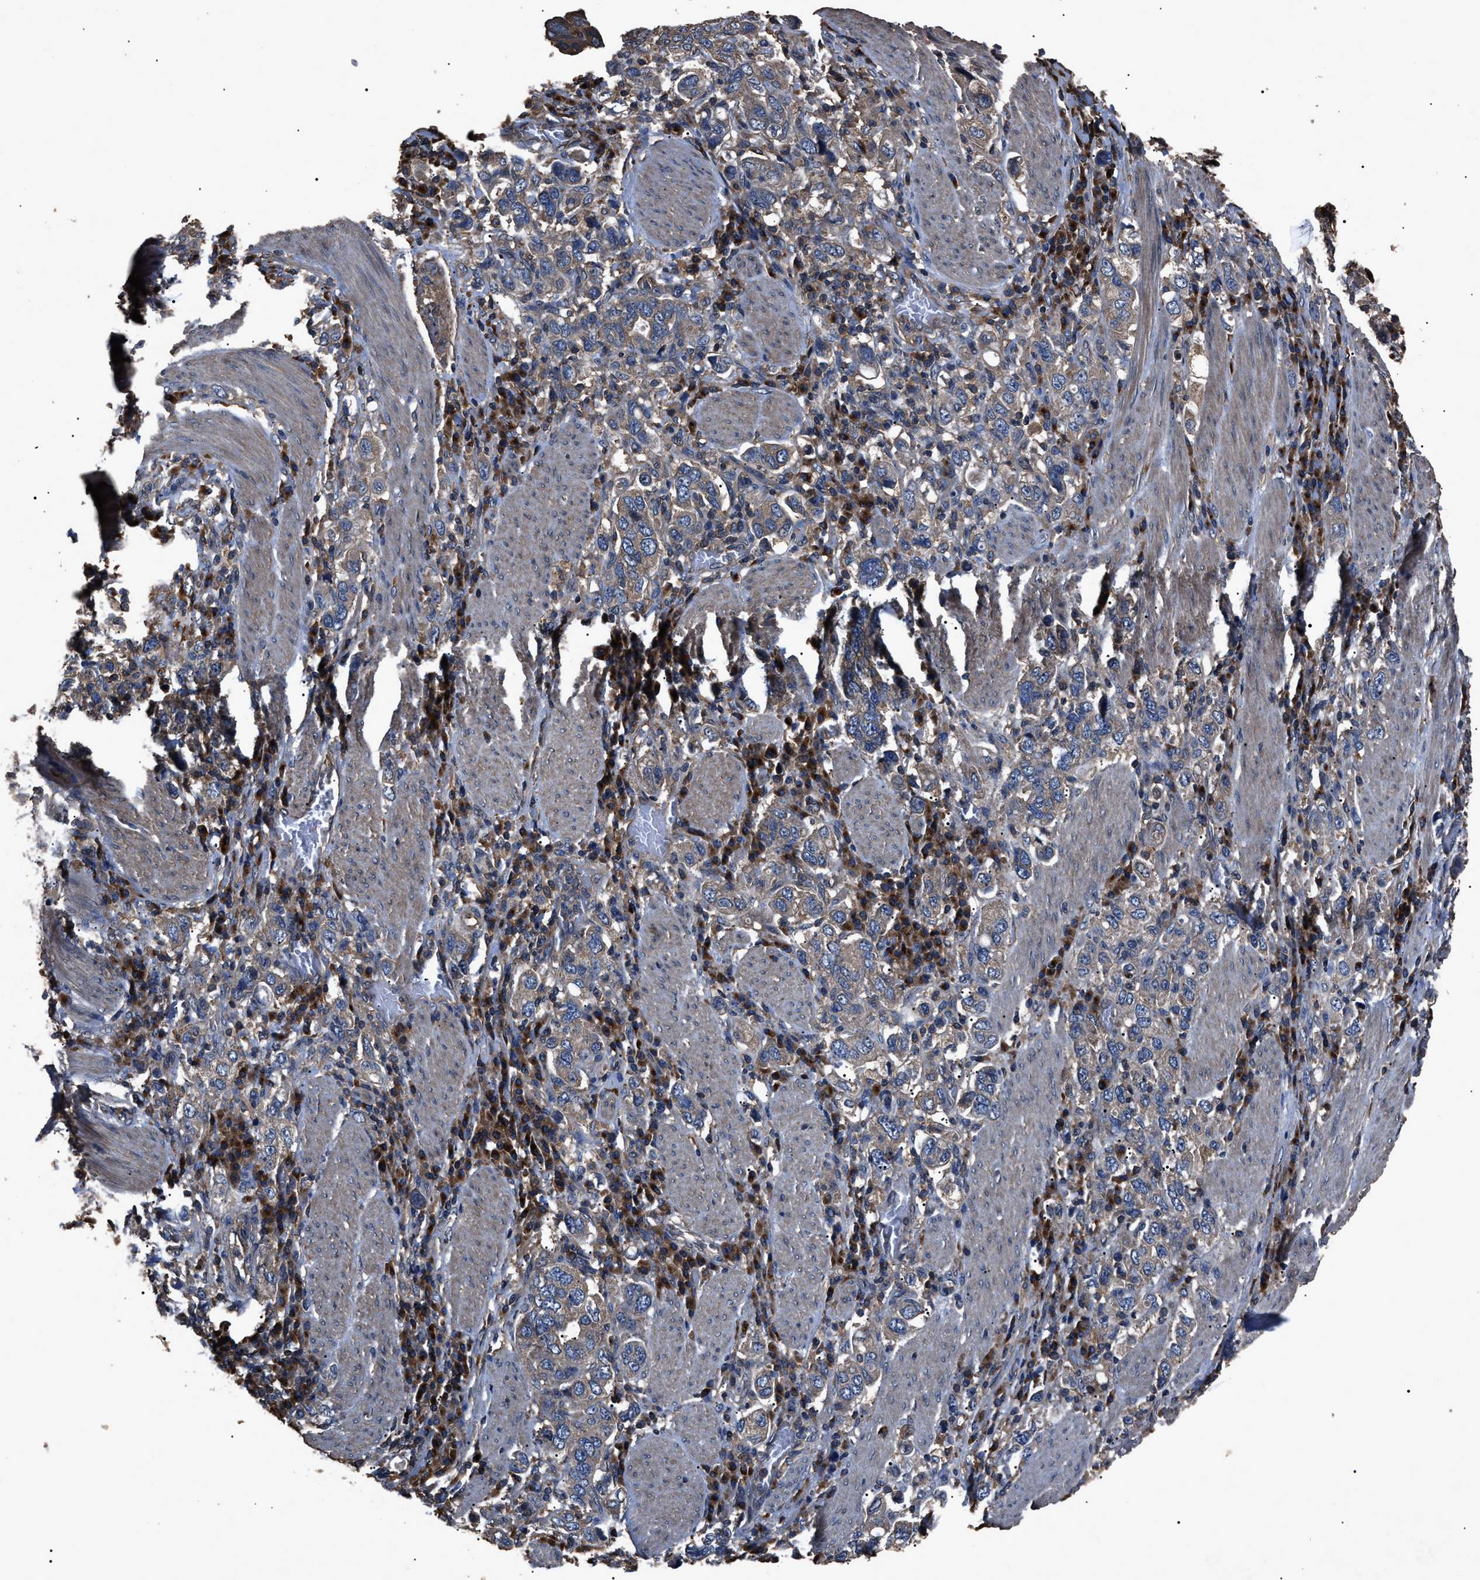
{"staining": {"intensity": "weak", "quantity": "<25%", "location": "cytoplasmic/membranous"}, "tissue": "stomach cancer", "cell_type": "Tumor cells", "image_type": "cancer", "snomed": [{"axis": "morphology", "description": "Adenocarcinoma, NOS"}, {"axis": "topography", "description": "Stomach, upper"}], "caption": "Immunohistochemistry (IHC) histopathology image of human stomach adenocarcinoma stained for a protein (brown), which reveals no expression in tumor cells.", "gene": "RNF216", "patient": {"sex": "male", "age": 62}}